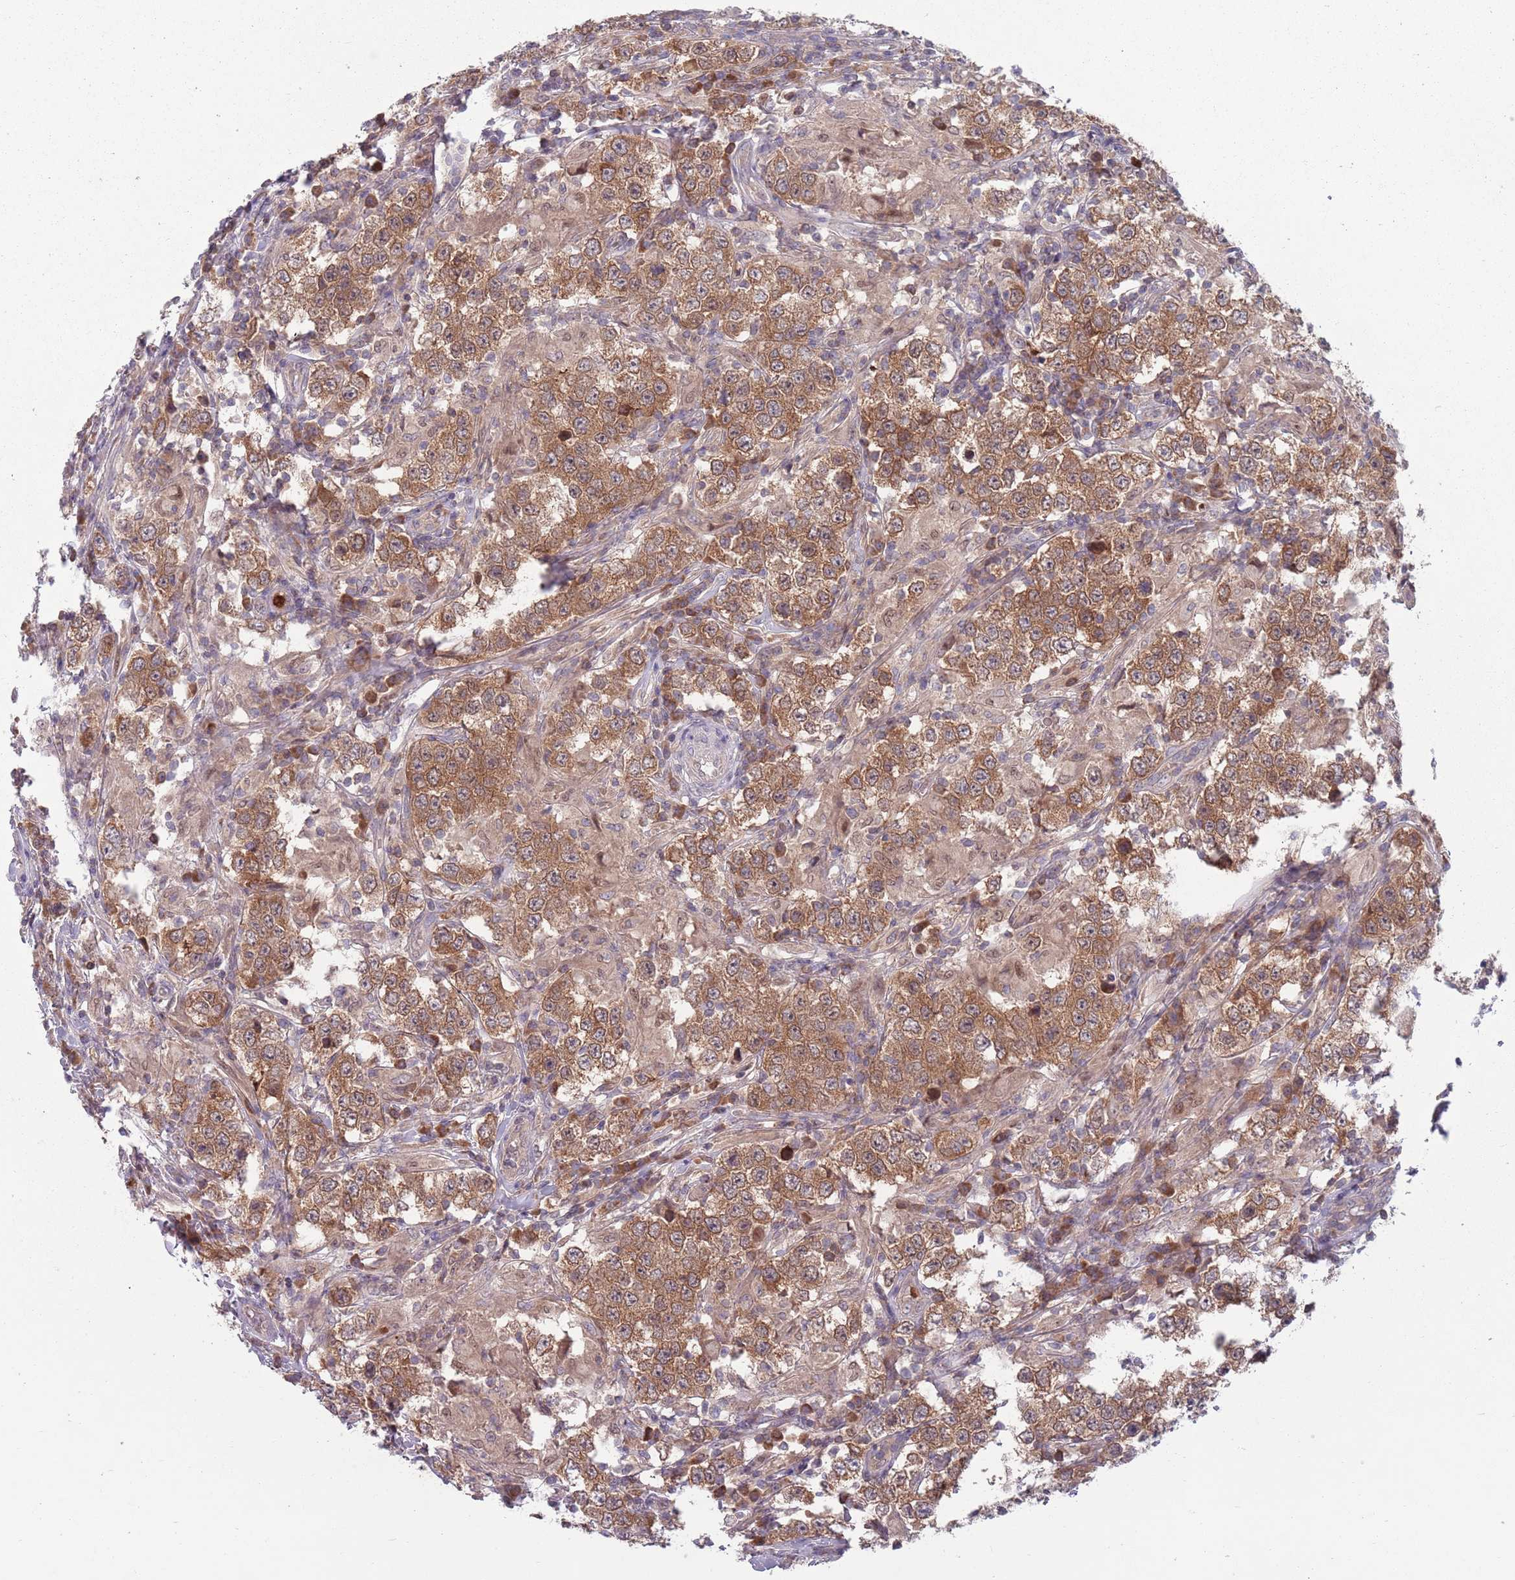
{"staining": {"intensity": "moderate", "quantity": ">75%", "location": "cytoplasmic/membranous"}, "tissue": "testis cancer", "cell_type": "Tumor cells", "image_type": "cancer", "snomed": [{"axis": "morphology", "description": "Seminoma, NOS"}, {"axis": "morphology", "description": "Carcinoma, Embryonal, NOS"}, {"axis": "topography", "description": "Testis"}], "caption": "Immunohistochemistry (DAB (3,3'-diaminobenzidine)) staining of human embryonal carcinoma (testis) exhibits moderate cytoplasmic/membranous protein staining in approximately >75% of tumor cells.", "gene": "TYW1", "patient": {"sex": "male", "age": 41}}